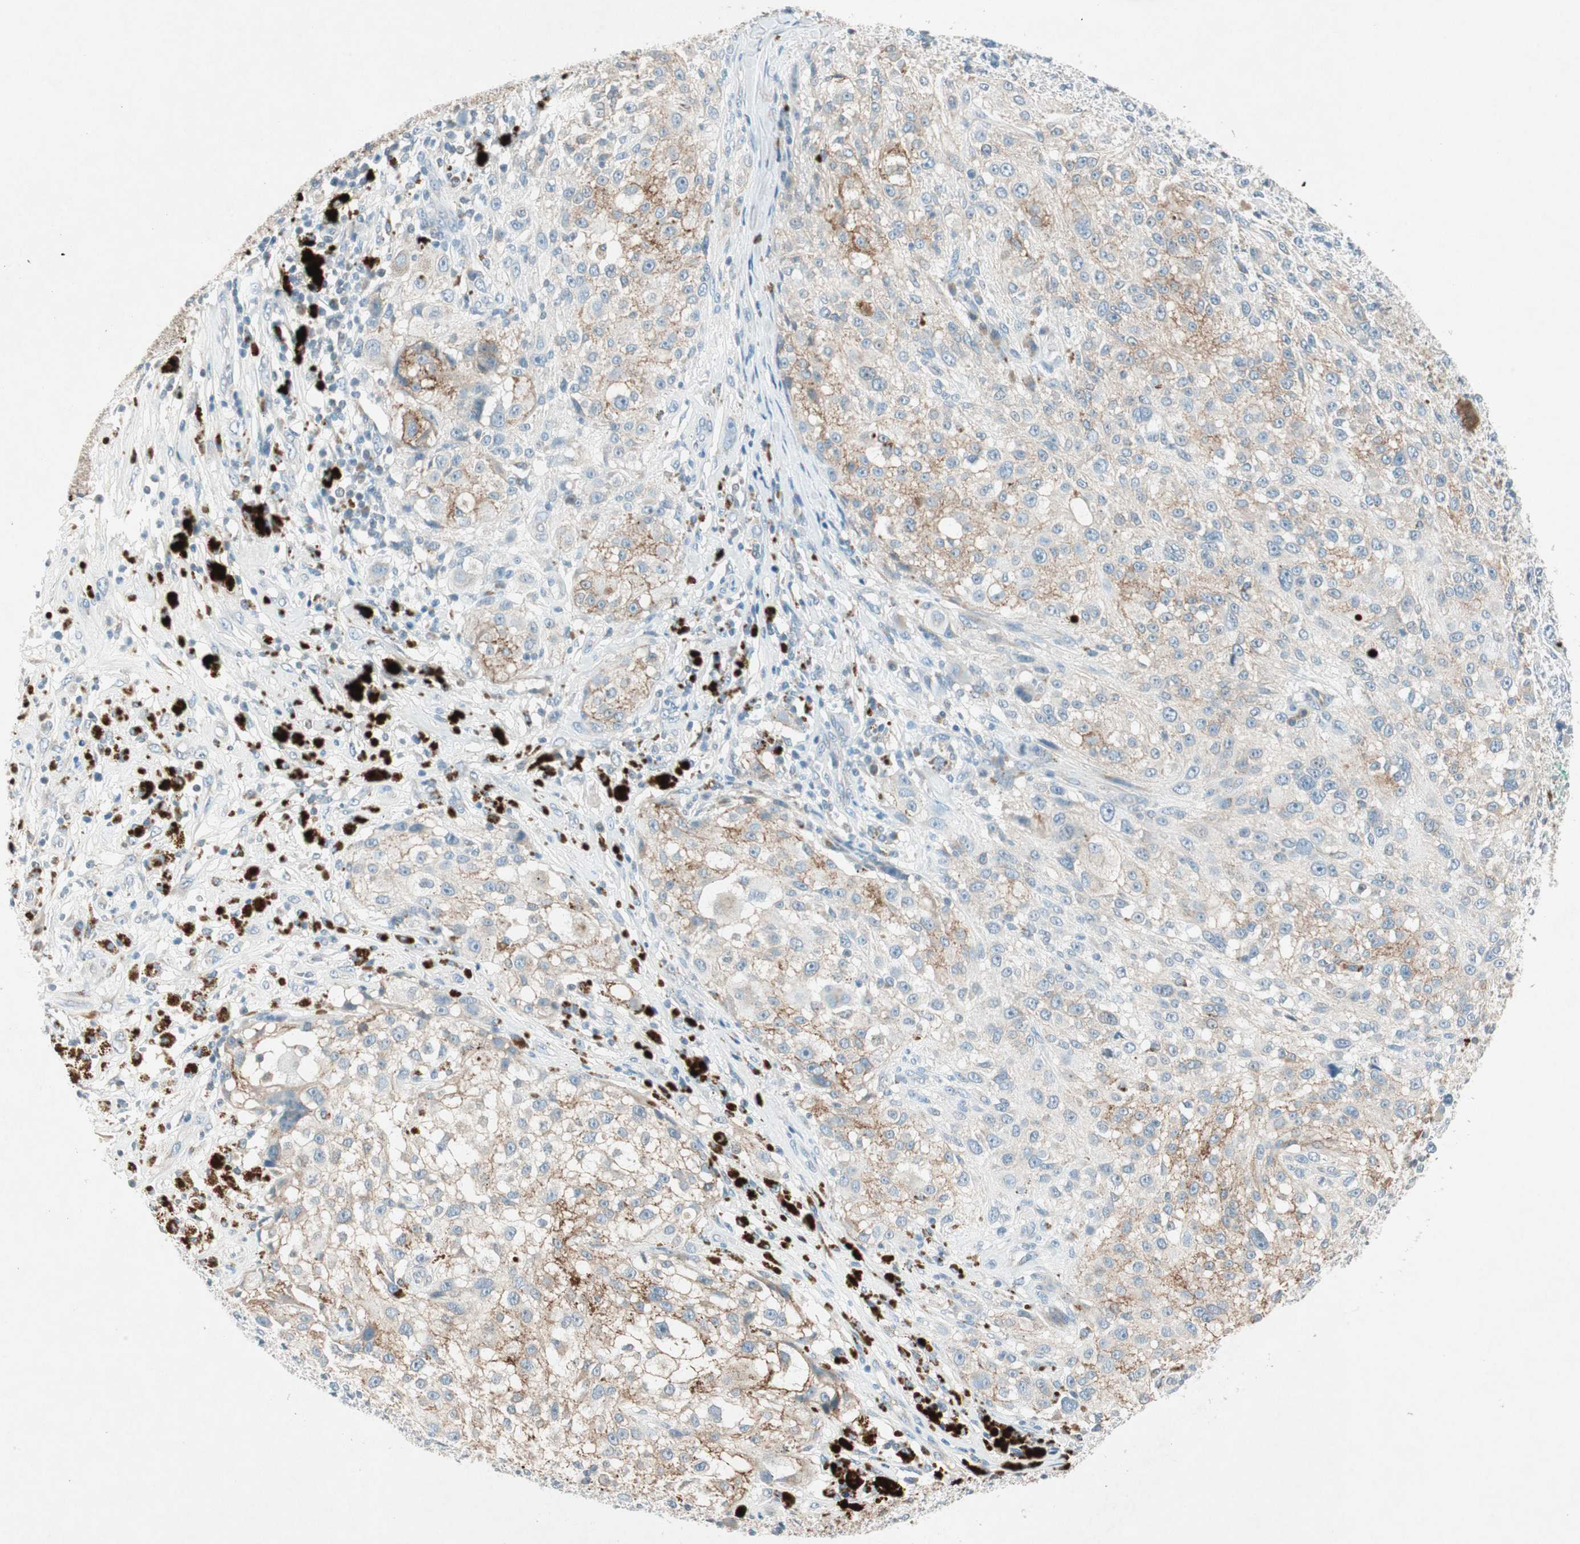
{"staining": {"intensity": "moderate", "quantity": "25%-75%", "location": "cytoplasmic/membranous"}, "tissue": "melanoma", "cell_type": "Tumor cells", "image_type": "cancer", "snomed": [{"axis": "morphology", "description": "Necrosis, NOS"}, {"axis": "morphology", "description": "Malignant melanoma, NOS"}, {"axis": "topography", "description": "Skin"}], "caption": "Human malignant melanoma stained with a protein marker displays moderate staining in tumor cells.", "gene": "NKAIN1", "patient": {"sex": "female", "age": 87}}